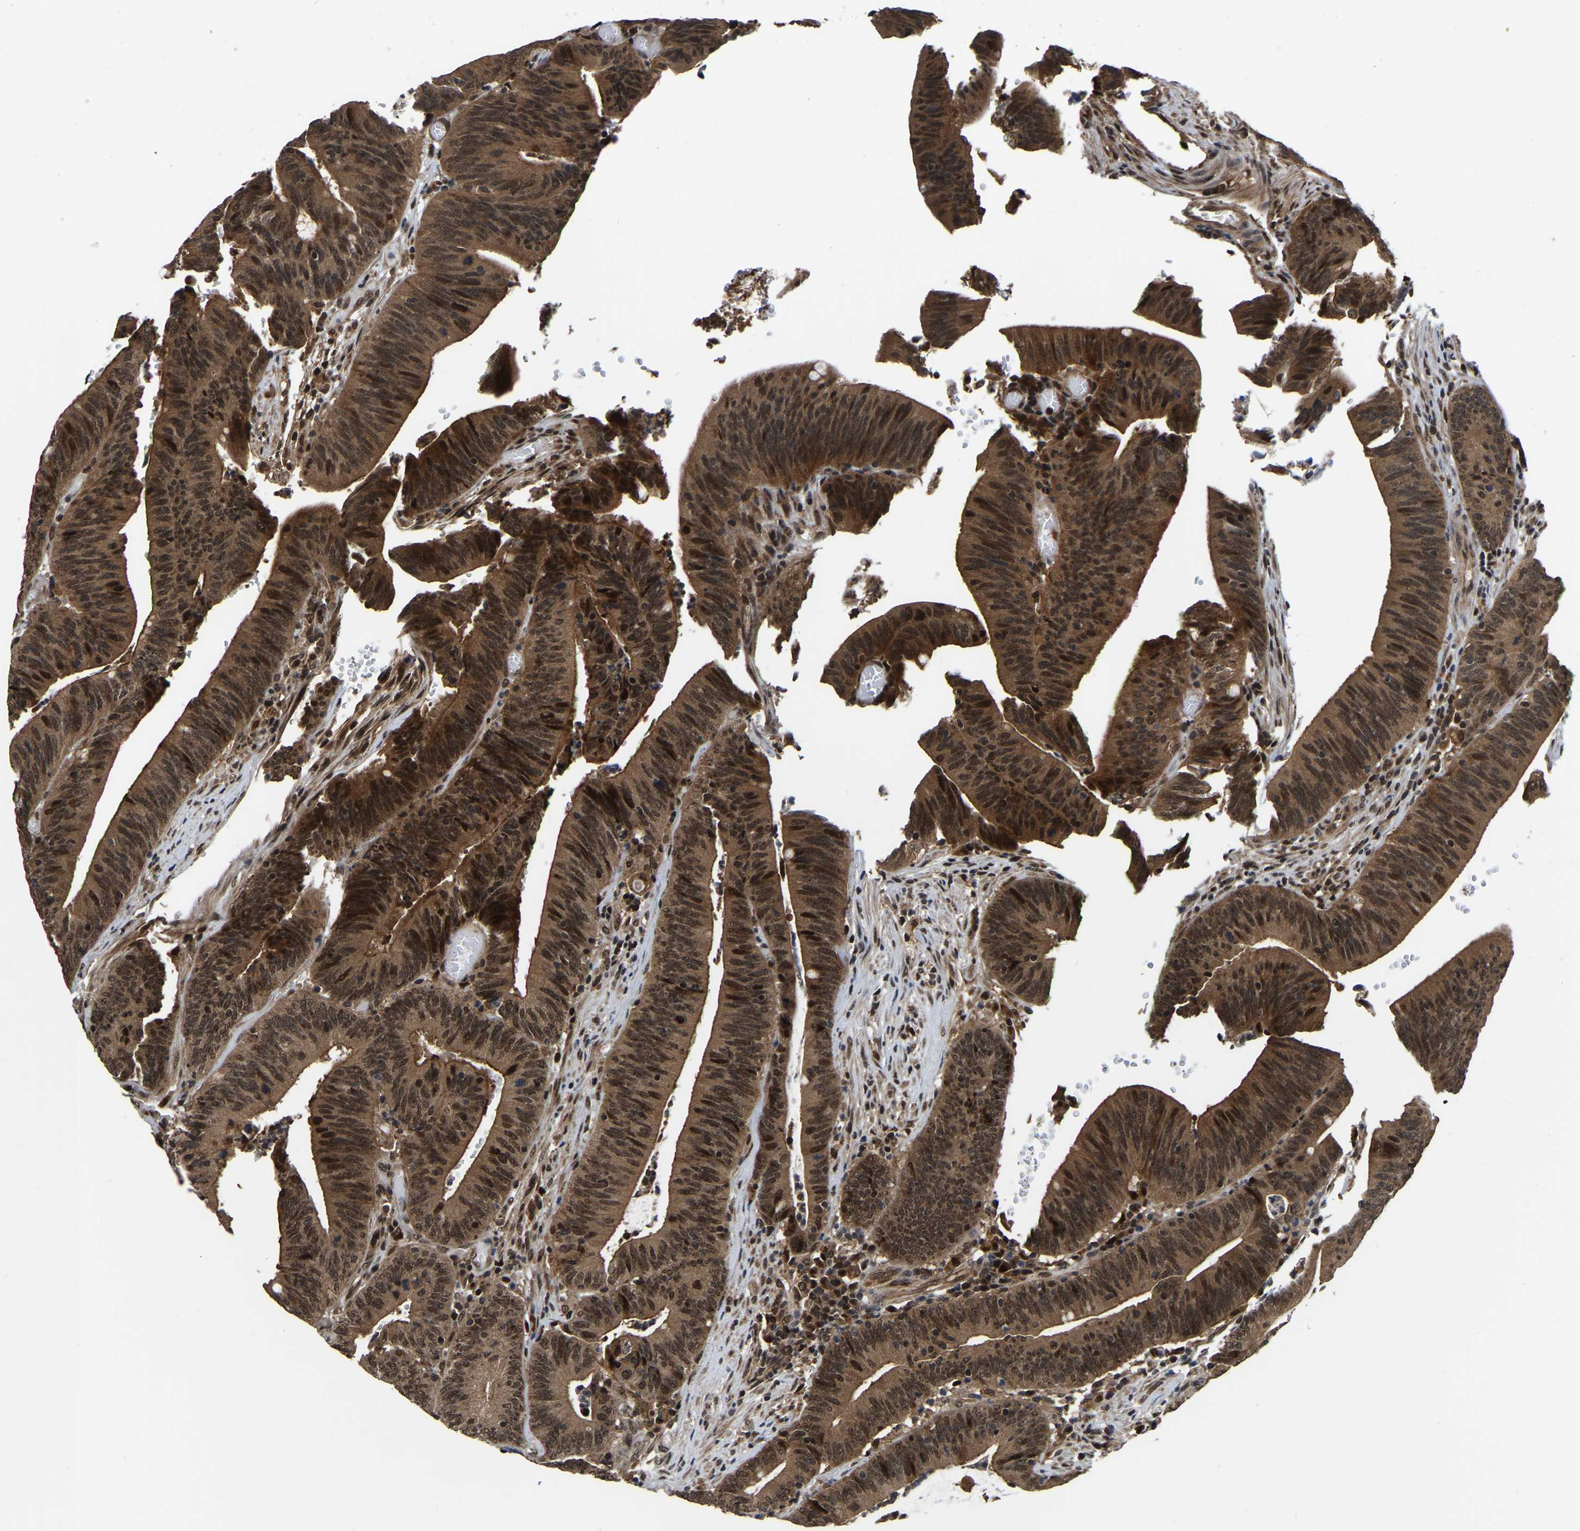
{"staining": {"intensity": "strong", "quantity": ">75%", "location": "cytoplasmic/membranous,nuclear"}, "tissue": "colorectal cancer", "cell_type": "Tumor cells", "image_type": "cancer", "snomed": [{"axis": "morphology", "description": "Normal tissue, NOS"}, {"axis": "morphology", "description": "Adenocarcinoma, NOS"}, {"axis": "topography", "description": "Rectum"}], "caption": "Human adenocarcinoma (colorectal) stained with a protein marker reveals strong staining in tumor cells.", "gene": "CIAO1", "patient": {"sex": "female", "age": 66}}